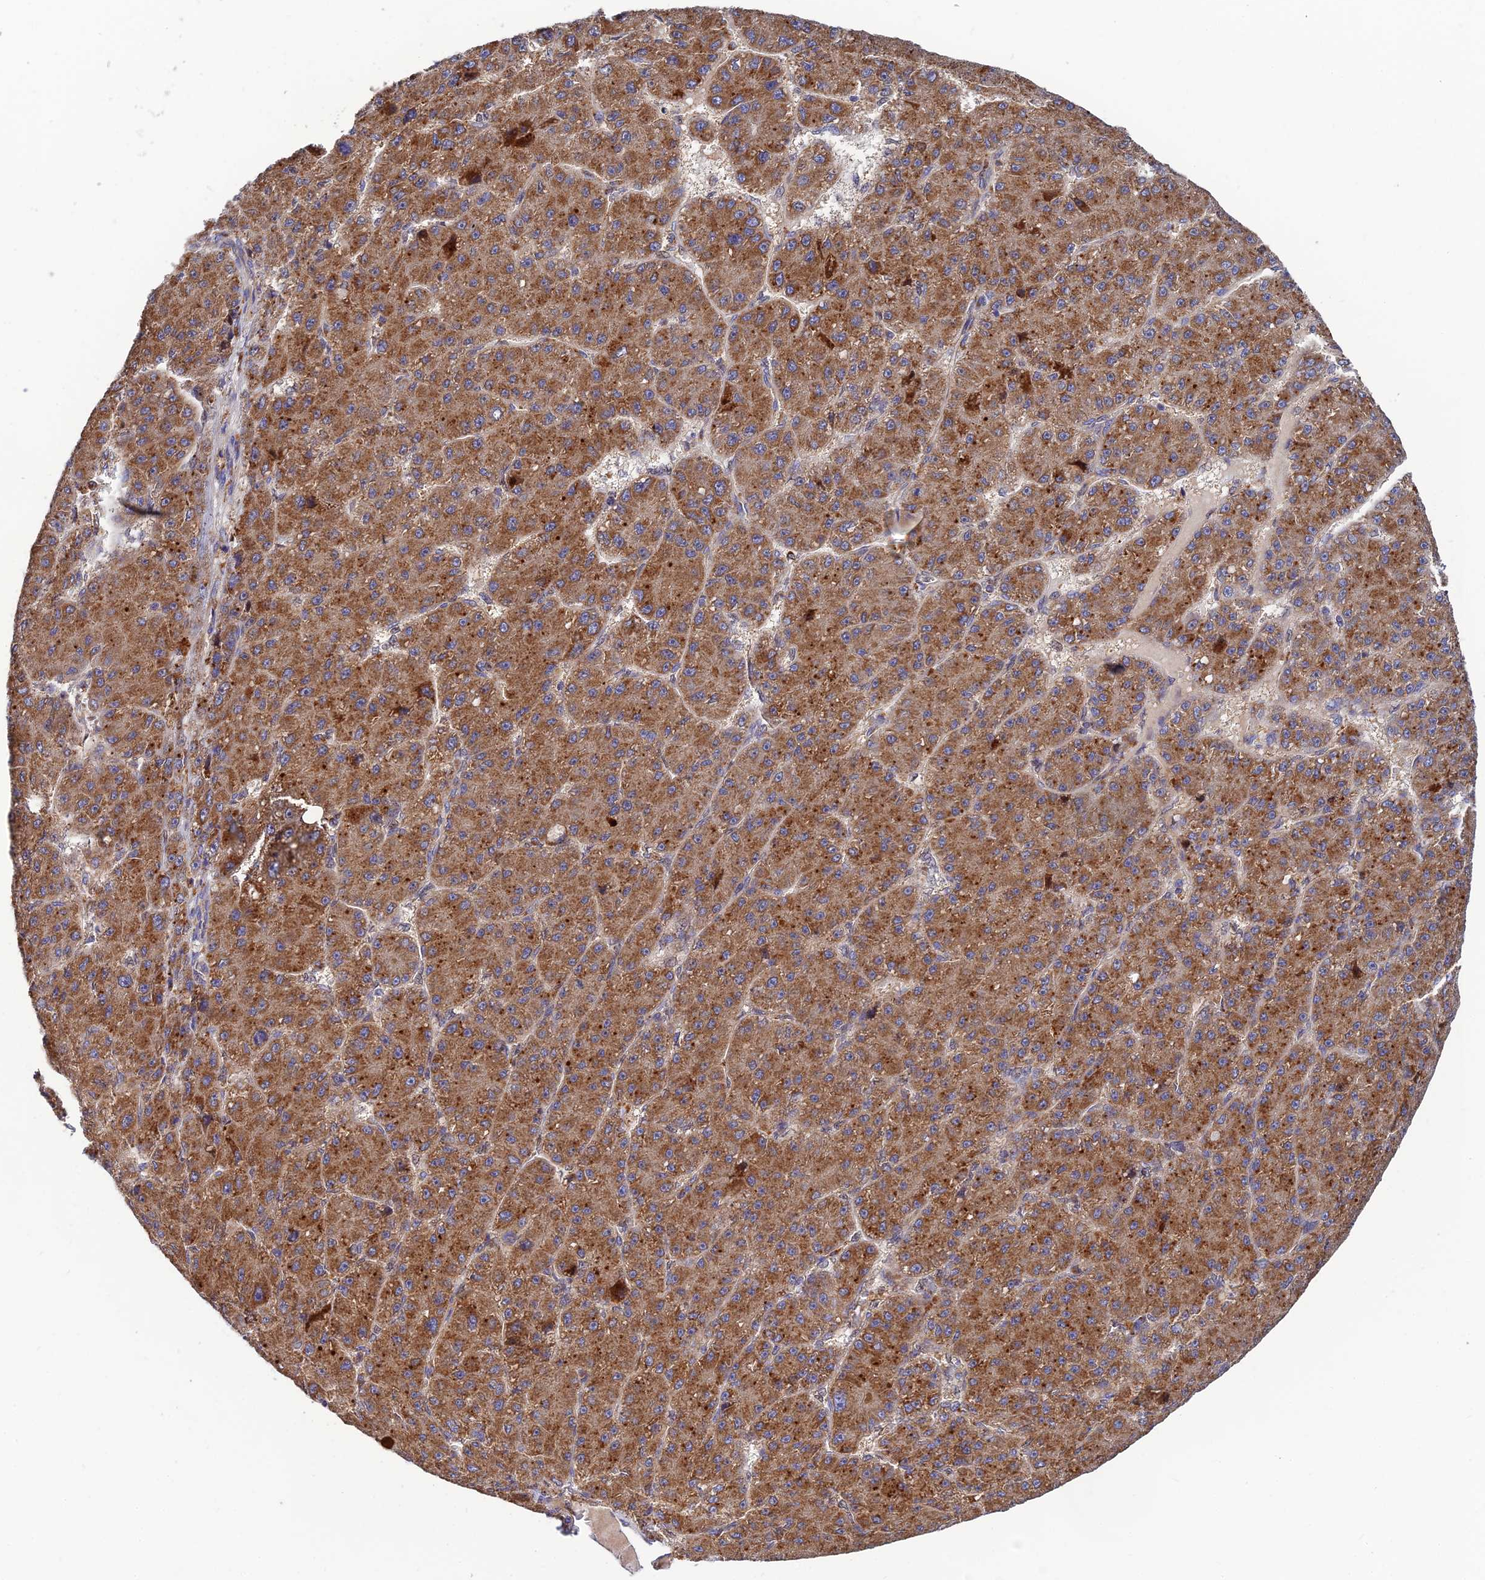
{"staining": {"intensity": "moderate", "quantity": ">75%", "location": "cytoplasmic/membranous"}, "tissue": "liver cancer", "cell_type": "Tumor cells", "image_type": "cancer", "snomed": [{"axis": "morphology", "description": "Carcinoma, Hepatocellular, NOS"}, {"axis": "topography", "description": "Liver"}], "caption": "About >75% of tumor cells in liver cancer (hepatocellular carcinoma) display moderate cytoplasmic/membranous protein staining as visualized by brown immunohistochemical staining.", "gene": "PODNL1", "patient": {"sex": "male", "age": 67}}